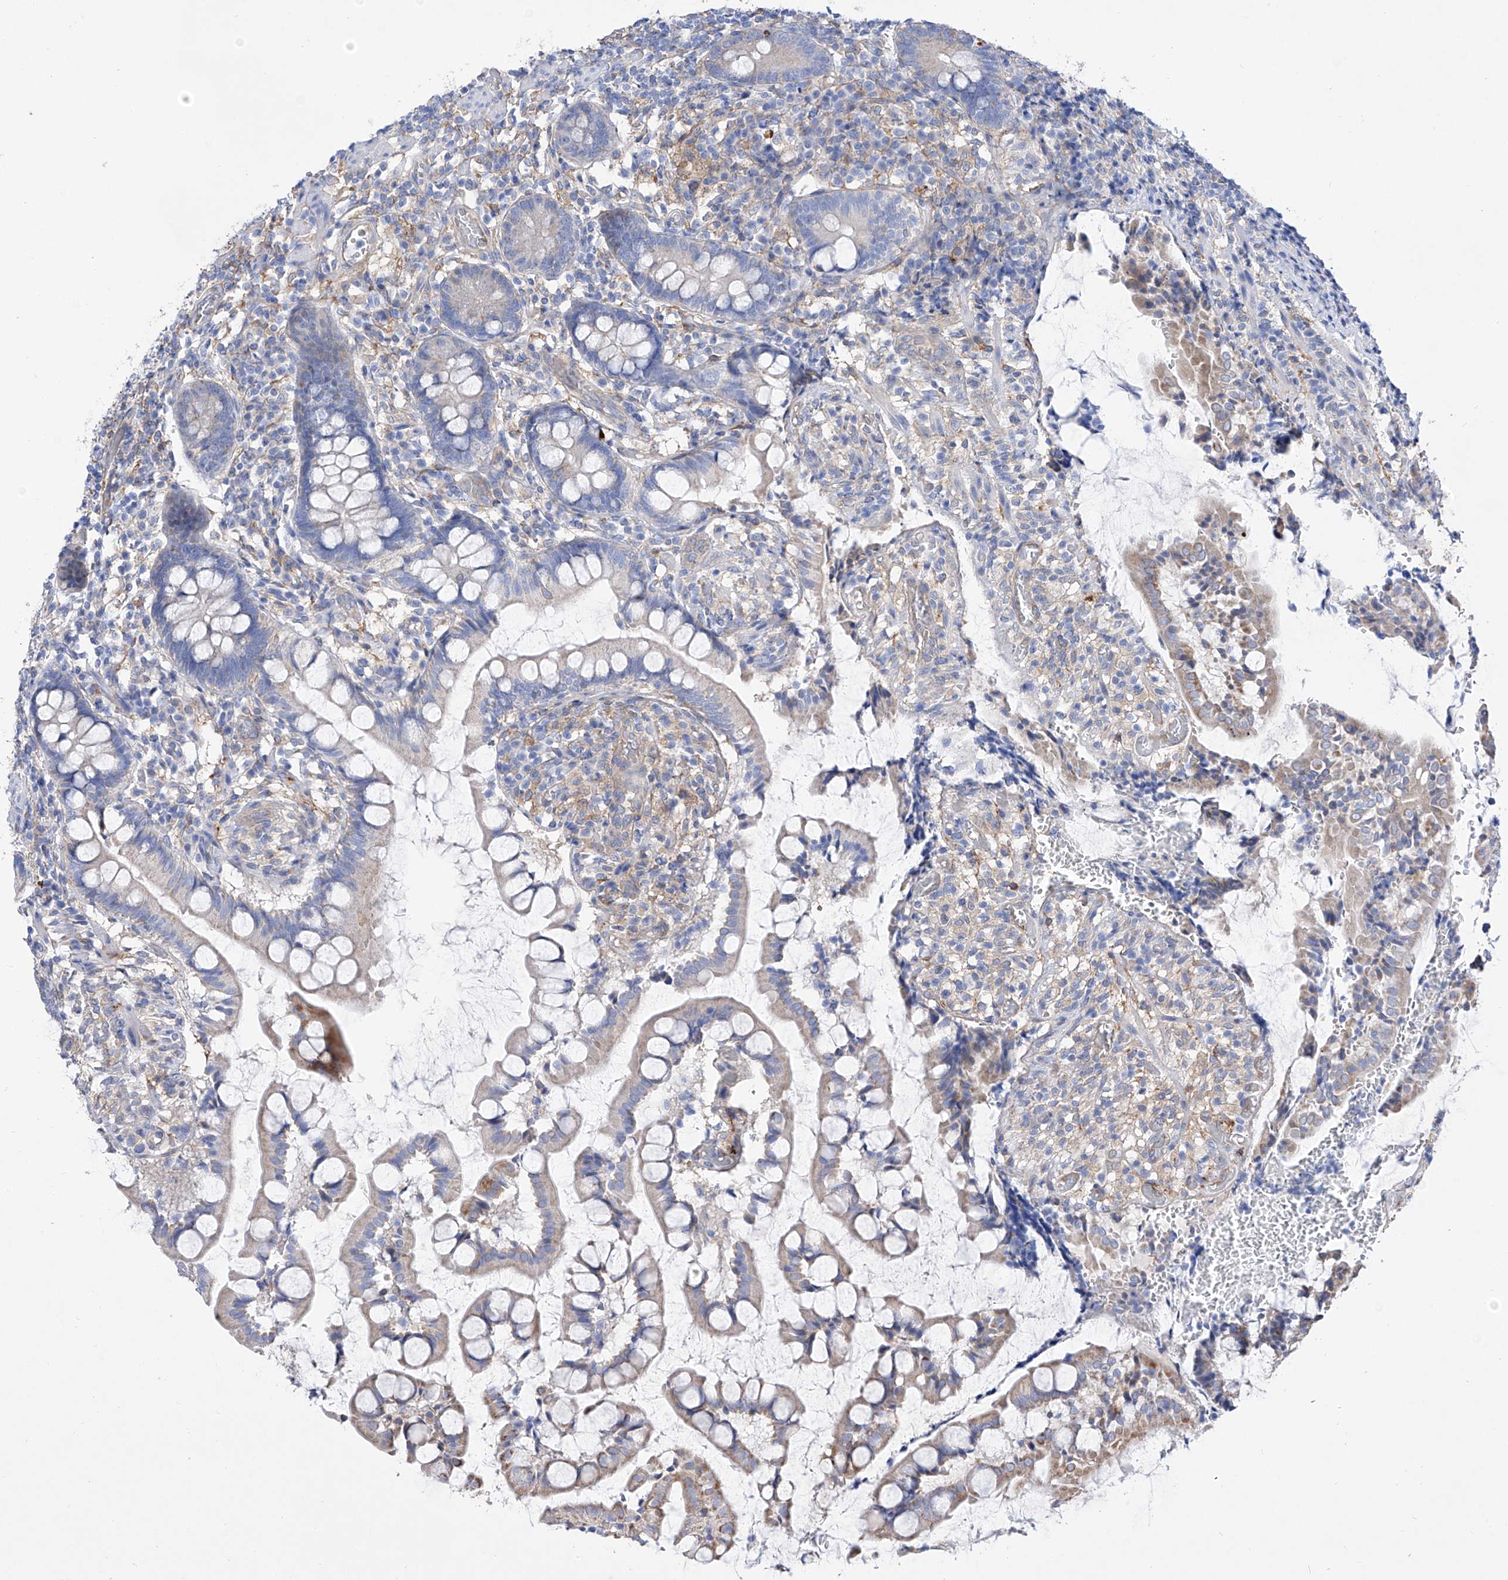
{"staining": {"intensity": "weak", "quantity": "<25%", "location": "cytoplasmic/membranous"}, "tissue": "small intestine", "cell_type": "Glandular cells", "image_type": "normal", "snomed": [{"axis": "morphology", "description": "Normal tissue, NOS"}, {"axis": "topography", "description": "Small intestine"}], "caption": "Small intestine stained for a protein using immunohistochemistry (IHC) demonstrates no staining glandular cells.", "gene": "ZNF653", "patient": {"sex": "male", "age": 52}}